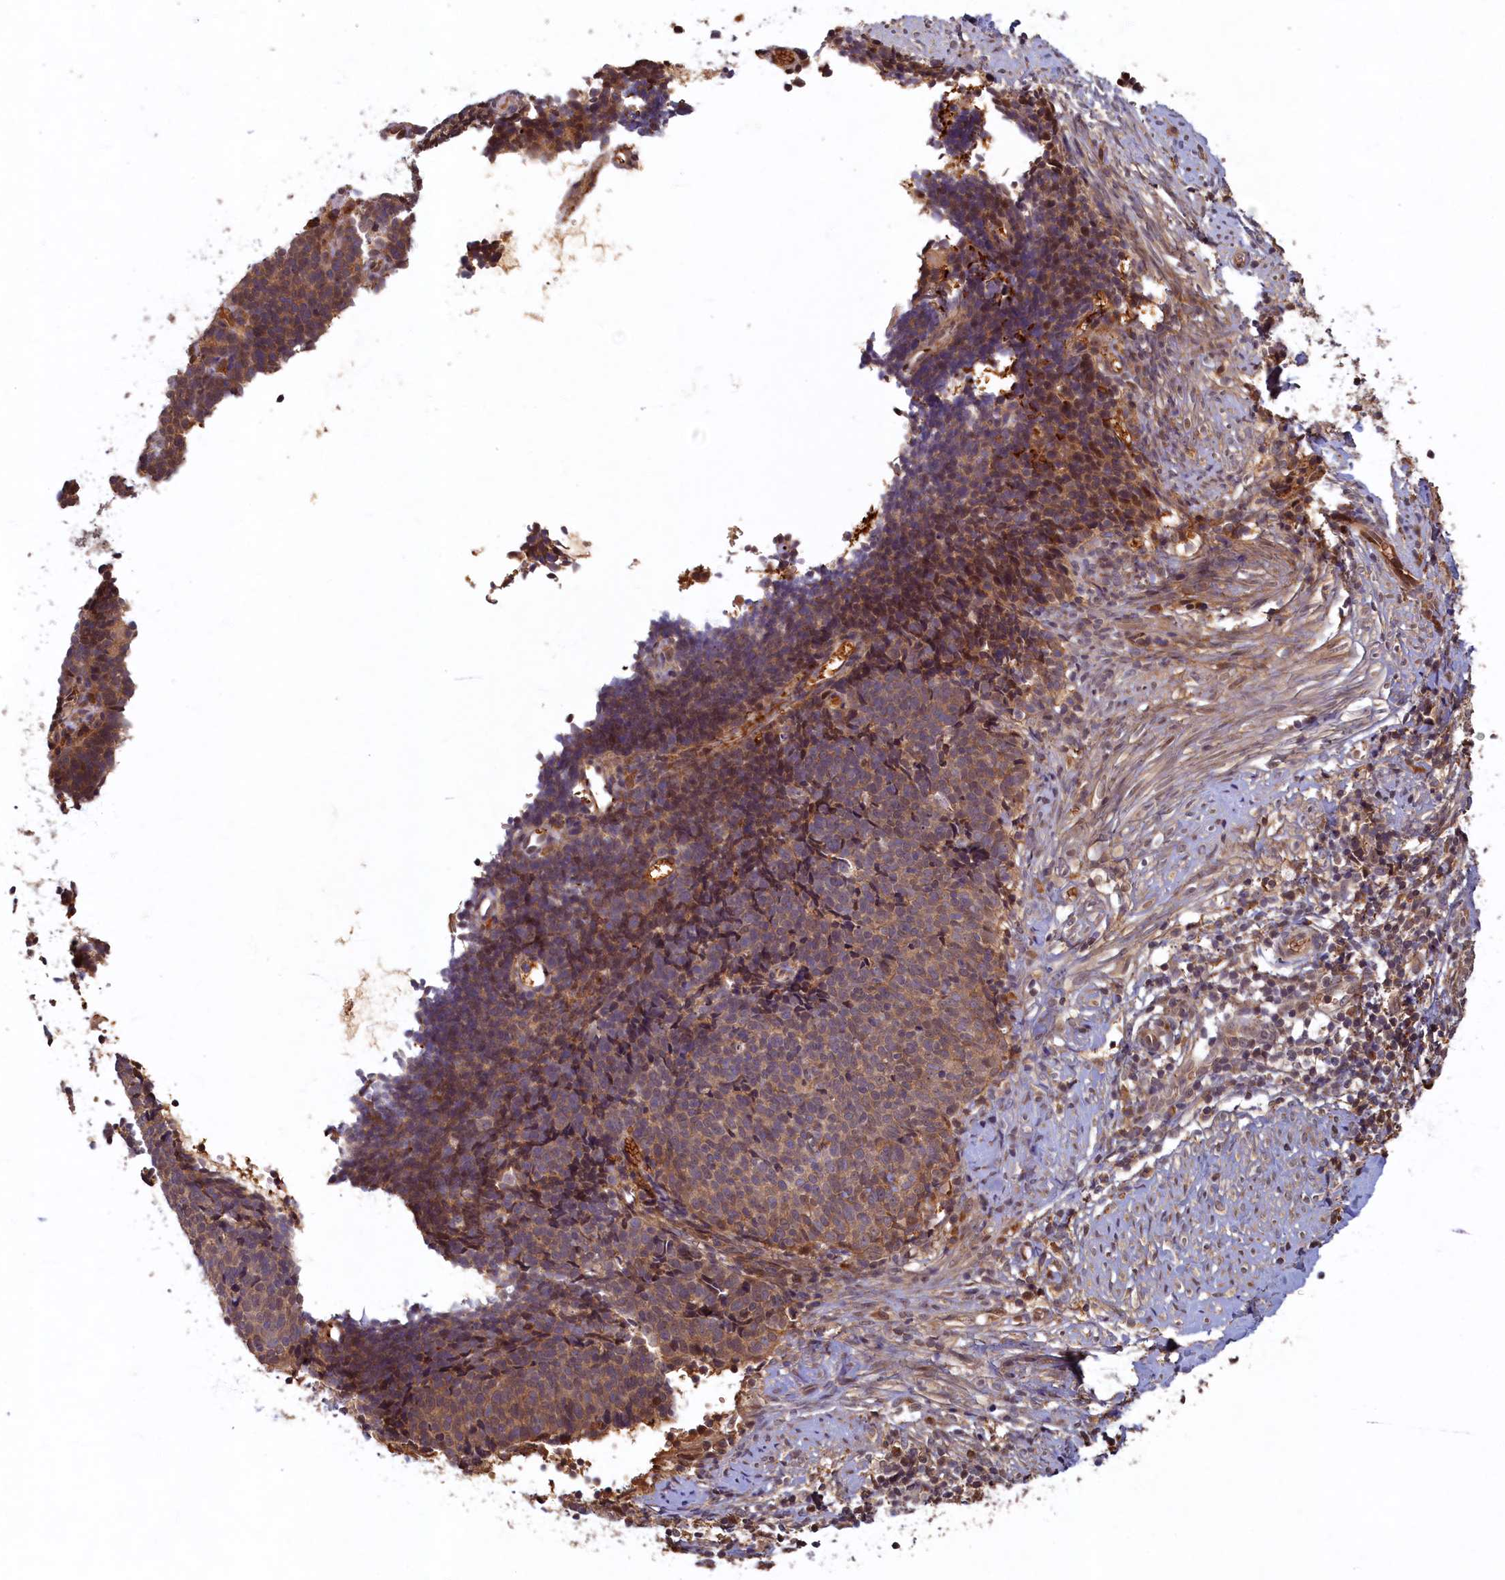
{"staining": {"intensity": "moderate", "quantity": "<25%", "location": "cytoplasmic/membranous"}, "tissue": "cervical cancer", "cell_type": "Tumor cells", "image_type": "cancer", "snomed": [{"axis": "morphology", "description": "Squamous cell carcinoma, NOS"}, {"axis": "topography", "description": "Cervix"}], "caption": "Cervical squamous cell carcinoma tissue displays moderate cytoplasmic/membranous expression in about <25% of tumor cells", "gene": "LCMT2", "patient": {"sex": "female", "age": 39}}